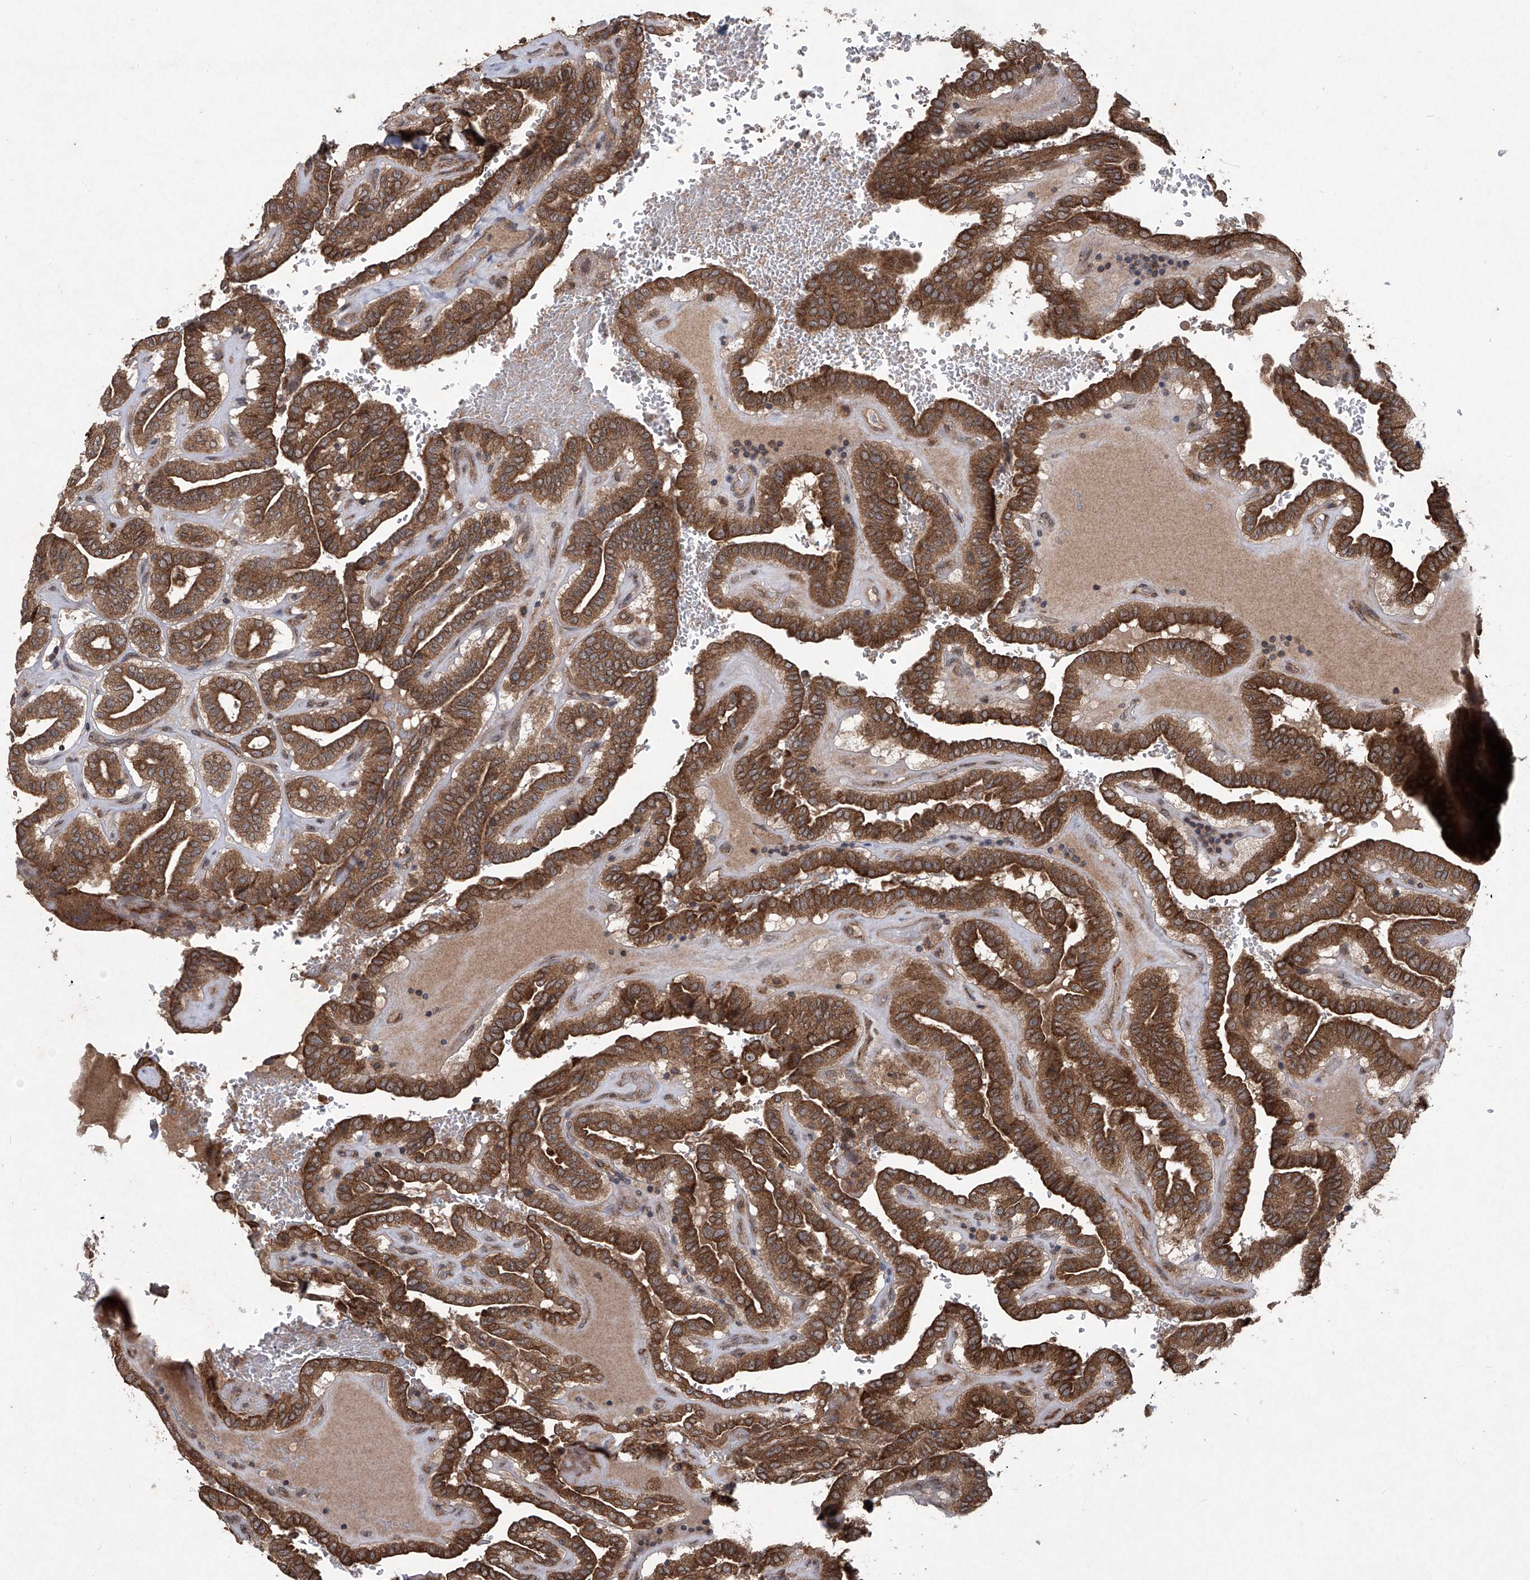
{"staining": {"intensity": "strong", "quantity": ">75%", "location": "cytoplasmic/membranous"}, "tissue": "thyroid cancer", "cell_type": "Tumor cells", "image_type": "cancer", "snomed": [{"axis": "morphology", "description": "Papillary adenocarcinoma, NOS"}, {"axis": "topography", "description": "Thyroid gland"}], "caption": "Thyroid cancer was stained to show a protein in brown. There is high levels of strong cytoplasmic/membranous staining in about >75% of tumor cells.", "gene": "SUMF2", "patient": {"sex": "male", "age": 77}}